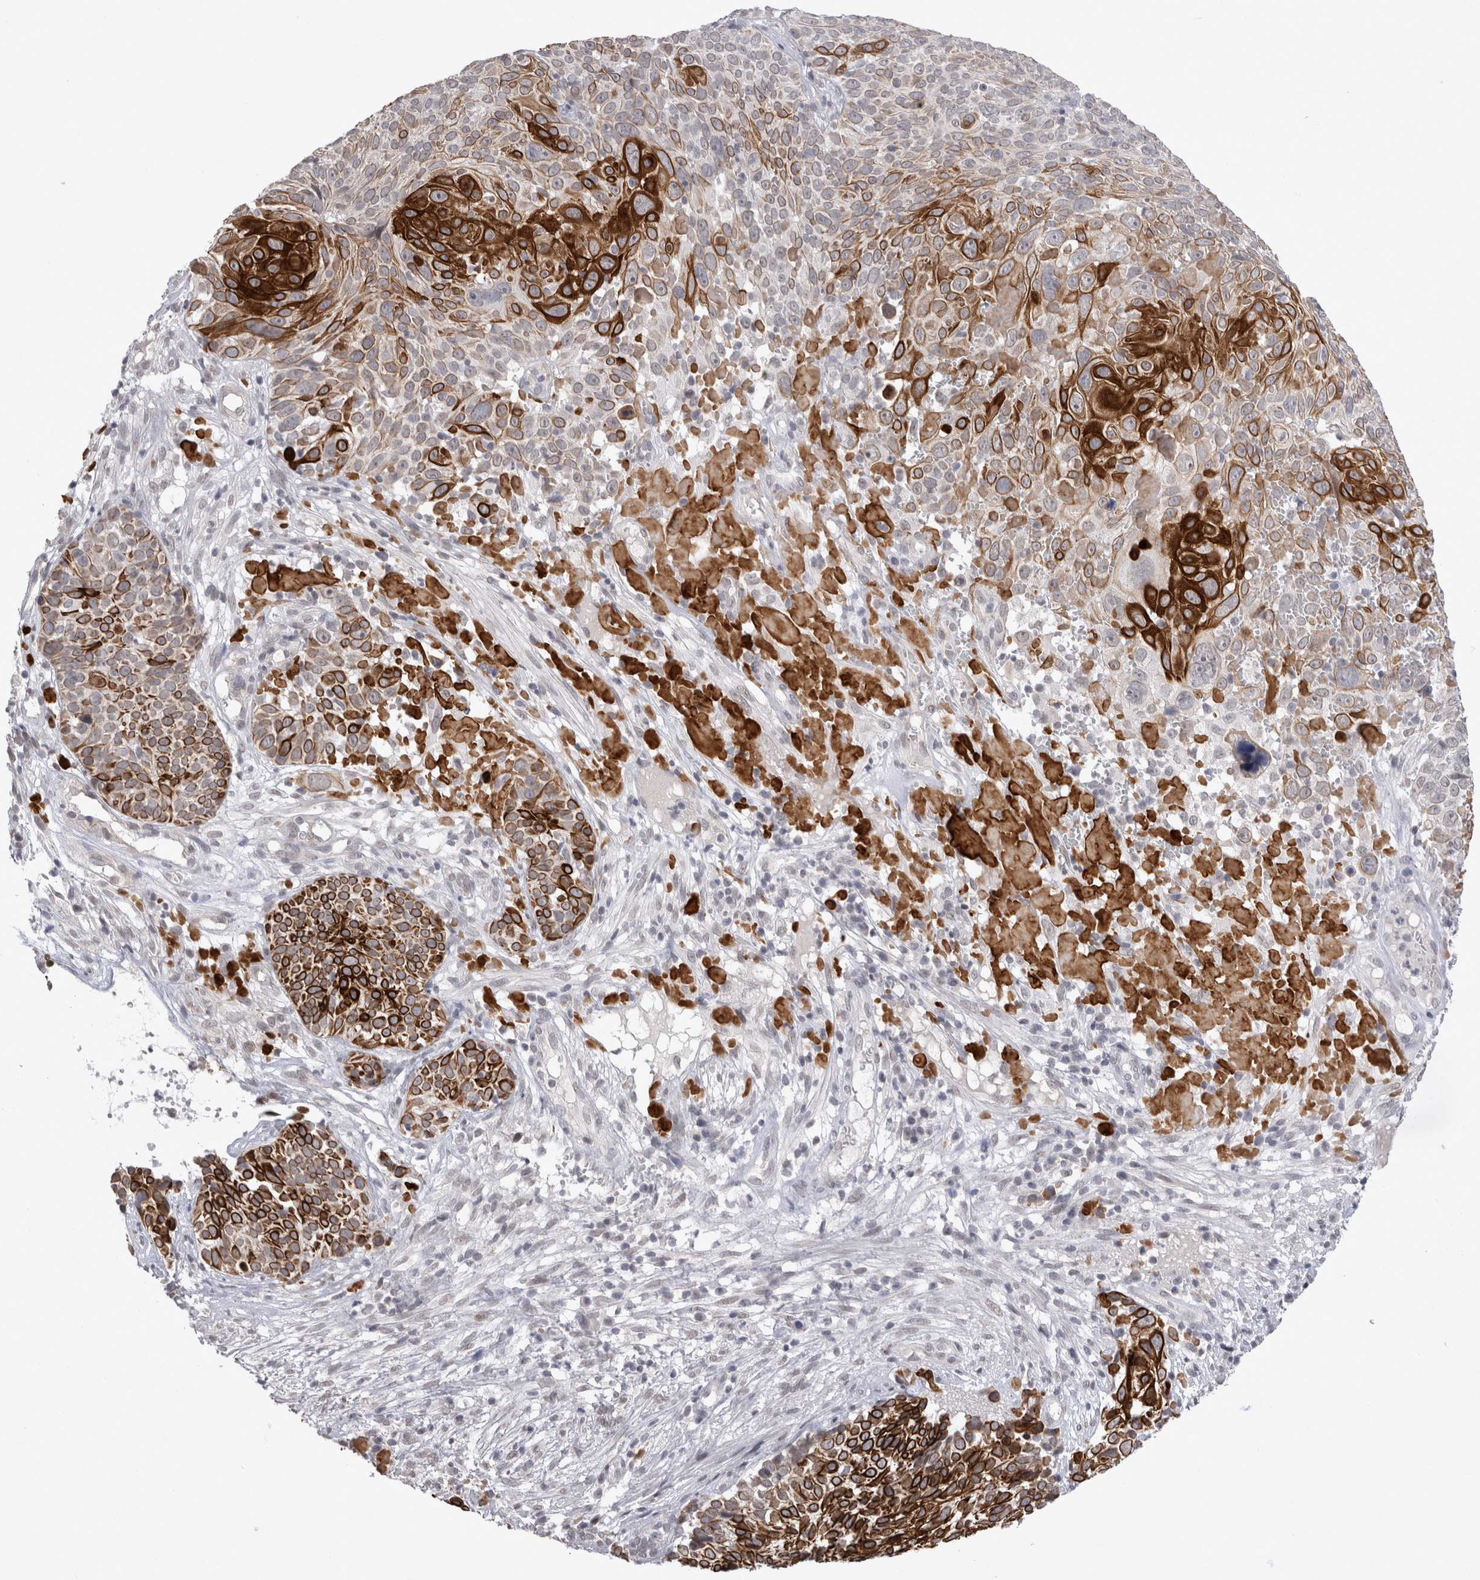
{"staining": {"intensity": "strong", "quantity": "25%-75%", "location": "cytoplasmic/membranous"}, "tissue": "cervical cancer", "cell_type": "Tumor cells", "image_type": "cancer", "snomed": [{"axis": "morphology", "description": "Squamous cell carcinoma, NOS"}, {"axis": "topography", "description": "Cervix"}], "caption": "Immunohistochemistry (IHC) (DAB) staining of squamous cell carcinoma (cervical) displays strong cytoplasmic/membranous protein positivity in approximately 25%-75% of tumor cells. The staining was performed using DAB, with brown indicating positive protein expression. Nuclei are stained blue with hematoxylin.", "gene": "DDX4", "patient": {"sex": "female", "age": 74}}